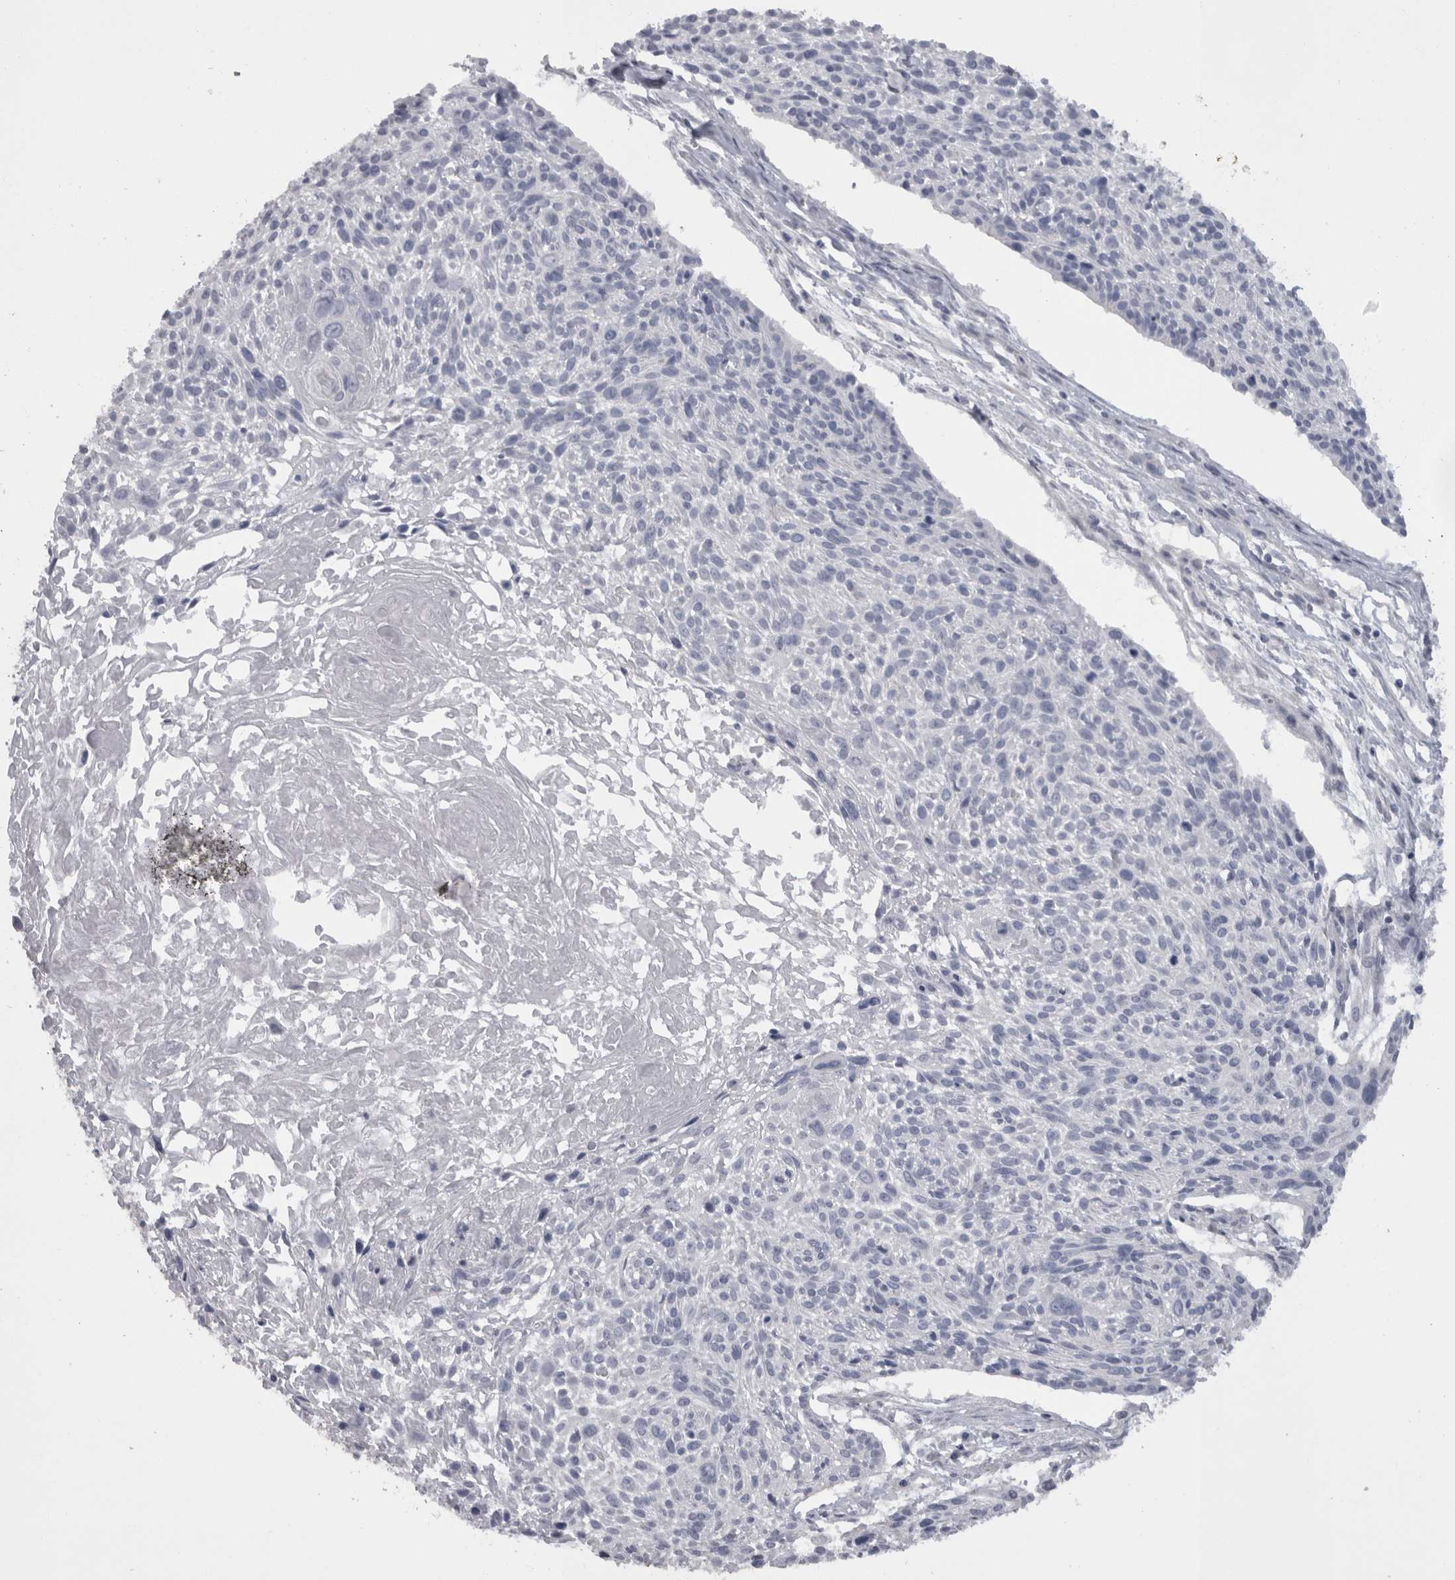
{"staining": {"intensity": "negative", "quantity": "none", "location": "none"}, "tissue": "cervical cancer", "cell_type": "Tumor cells", "image_type": "cancer", "snomed": [{"axis": "morphology", "description": "Squamous cell carcinoma, NOS"}, {"axis": "topography", "description": "Cervix"}], "caption": "The image demonstrates no significant staining in tumor cells of cervical squamous cell carcinoma.", "gene": "CAMK2D", "patient": {"sex": "female", "age": 51}}